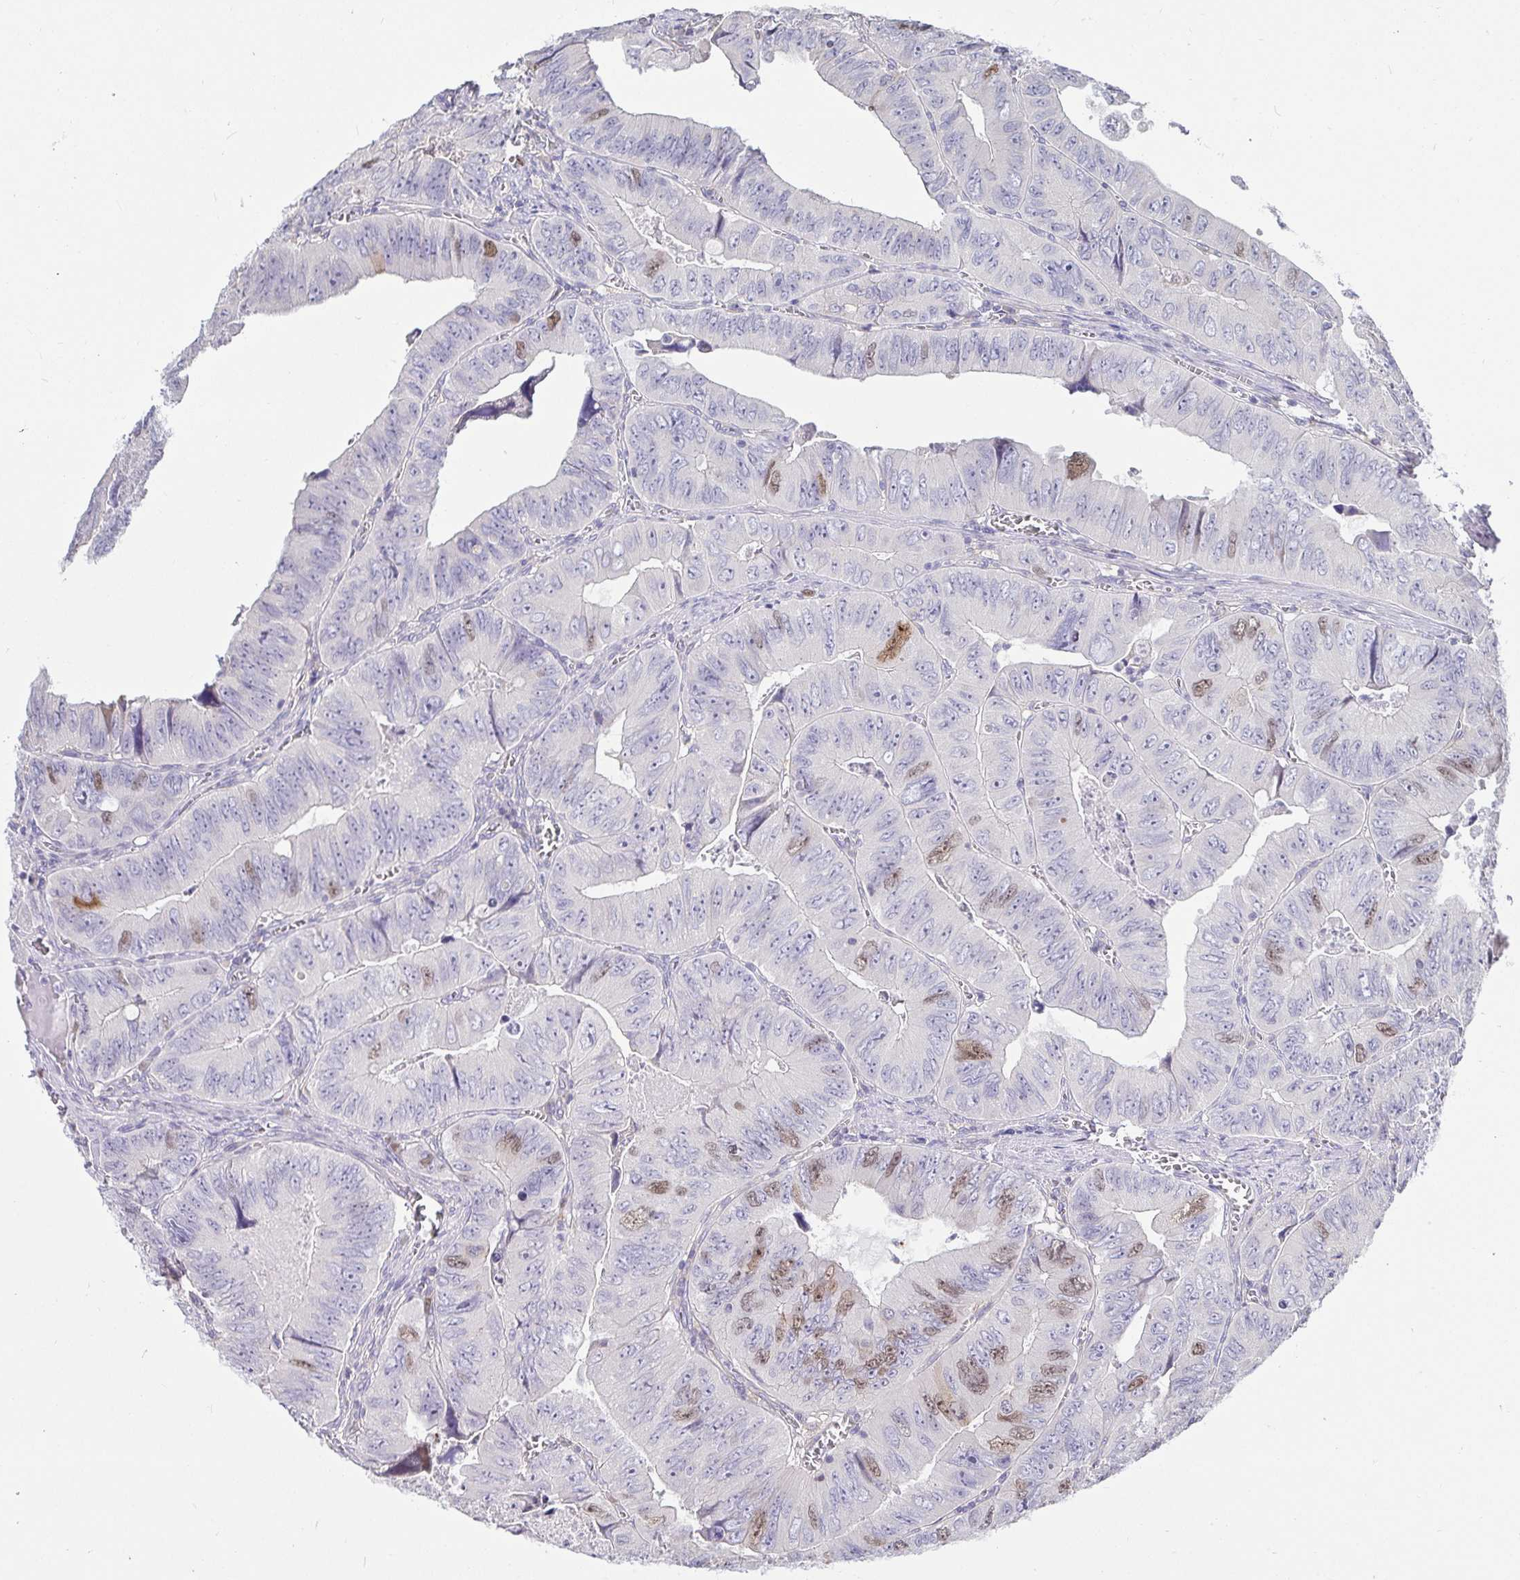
{"staining": {"intensity": "moderate", "quantity": "<25%", "location": "nuclear"}, "tissue": "colorectal cancer", "cell_type": "Tumor cells", "image_type": "cancer", "snomed": [{"axis": "morphology", "description": "Adenocarcinoma, NOS"}, {"axis": "topography", "description": "Colon"}], "caption": "Human colorectal cancer stained with a protein marker exhibits moderate staining in tumor cells.", "gene": "ANLN", "patient": {"sex": "female", "age": 84}}